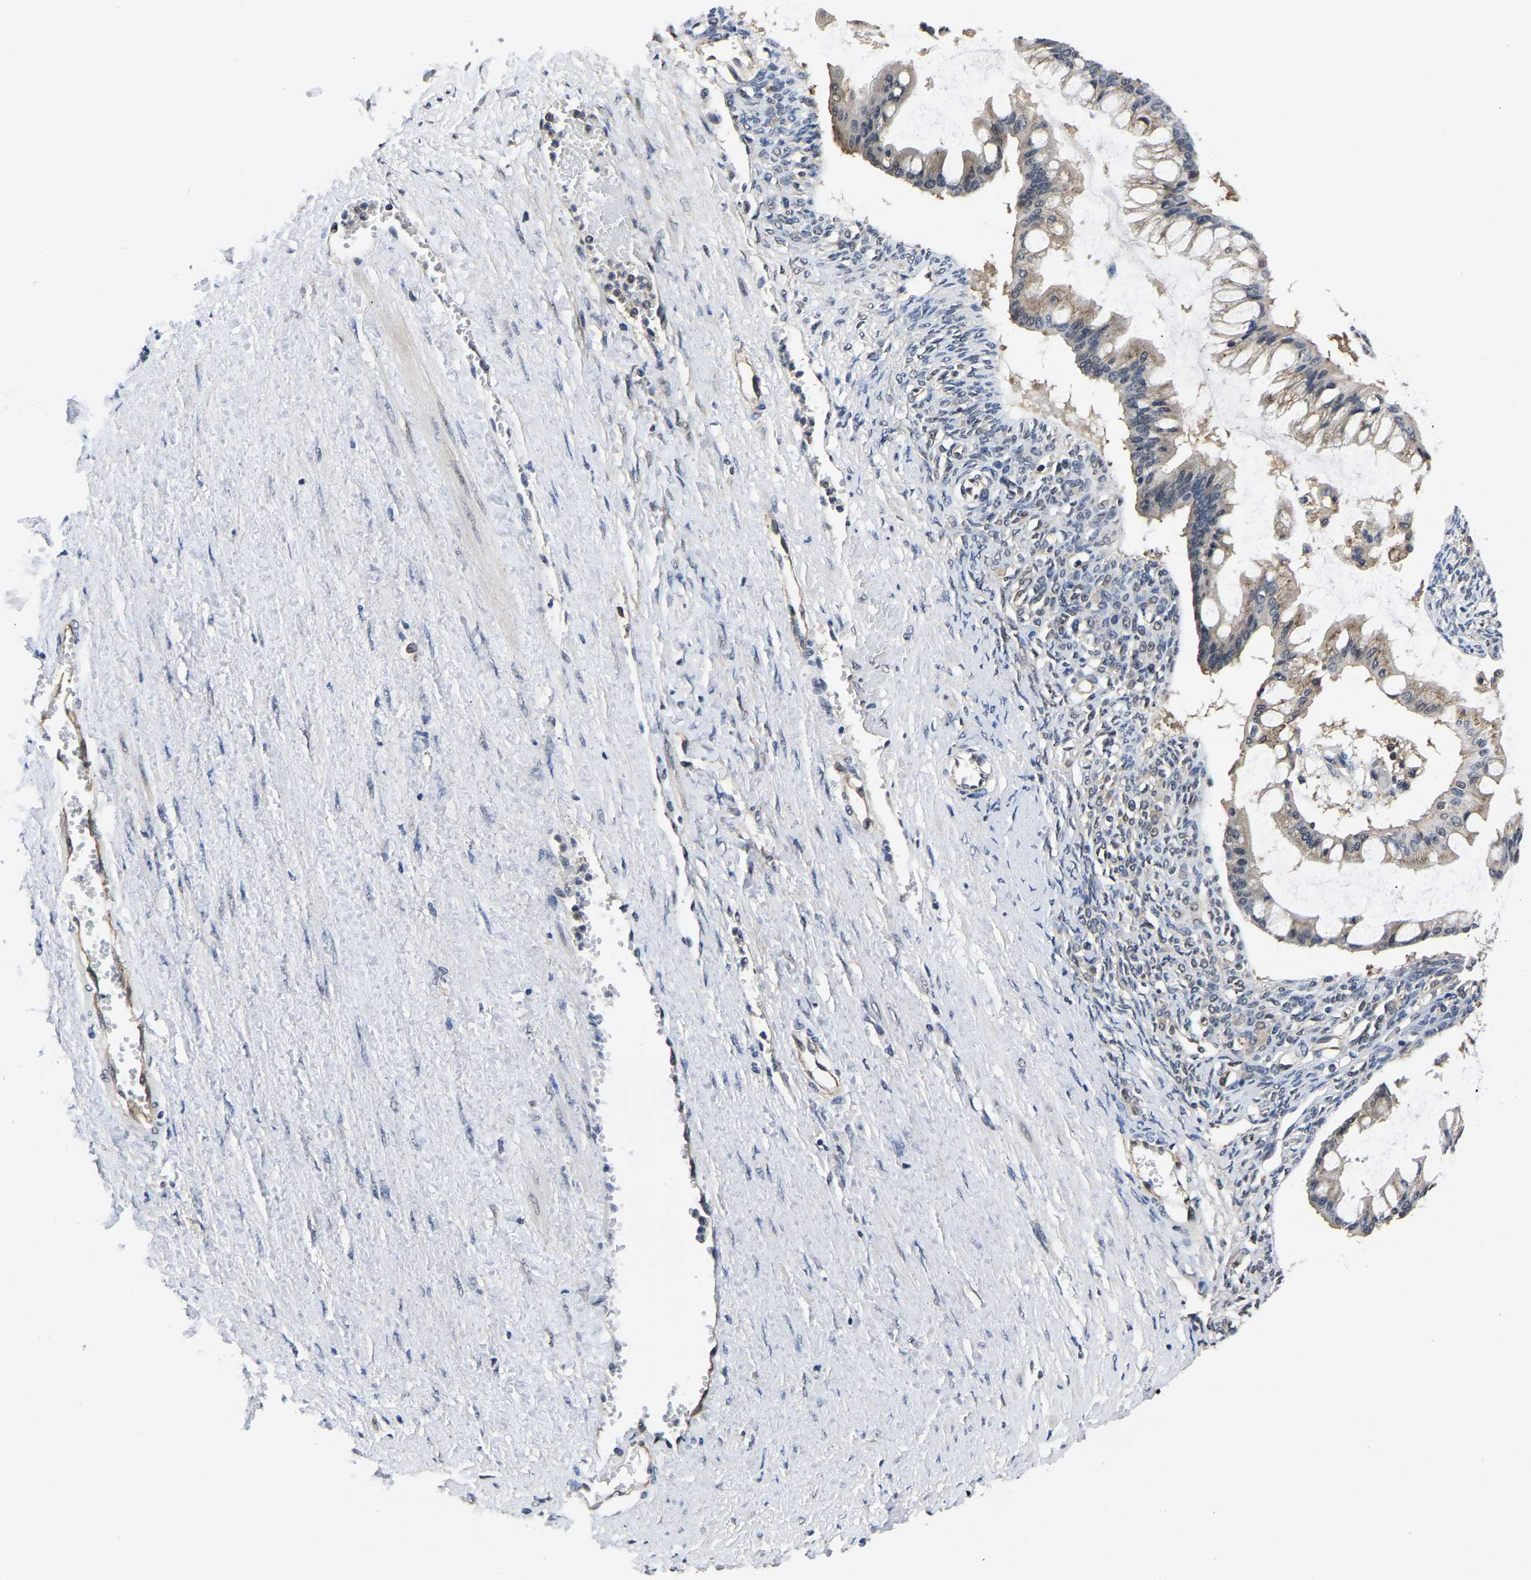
{"staining": {"intensity": "weak", "quantity": ">75%", "location": "cytoplasmic/membranous"}, "tissue": "ovarian cancer", "cell_type": "Tumor cells", "image_type": "cancer", "snomed": [{"axis": "morphology", "description": "Cystadenocarcinoma, mucinous, NOS"}, {"axis": "topography", "description": "Ovary"}], "caption": "A brown stain highlights weak cytoplasmic/membranous staining of a protein in ovarian cancer tumor cells. (Brightfield microscopy of DAB IHC at high magnification).", "gene": "MCOLN2", "patient": {"sex": "female", "age": 73}}